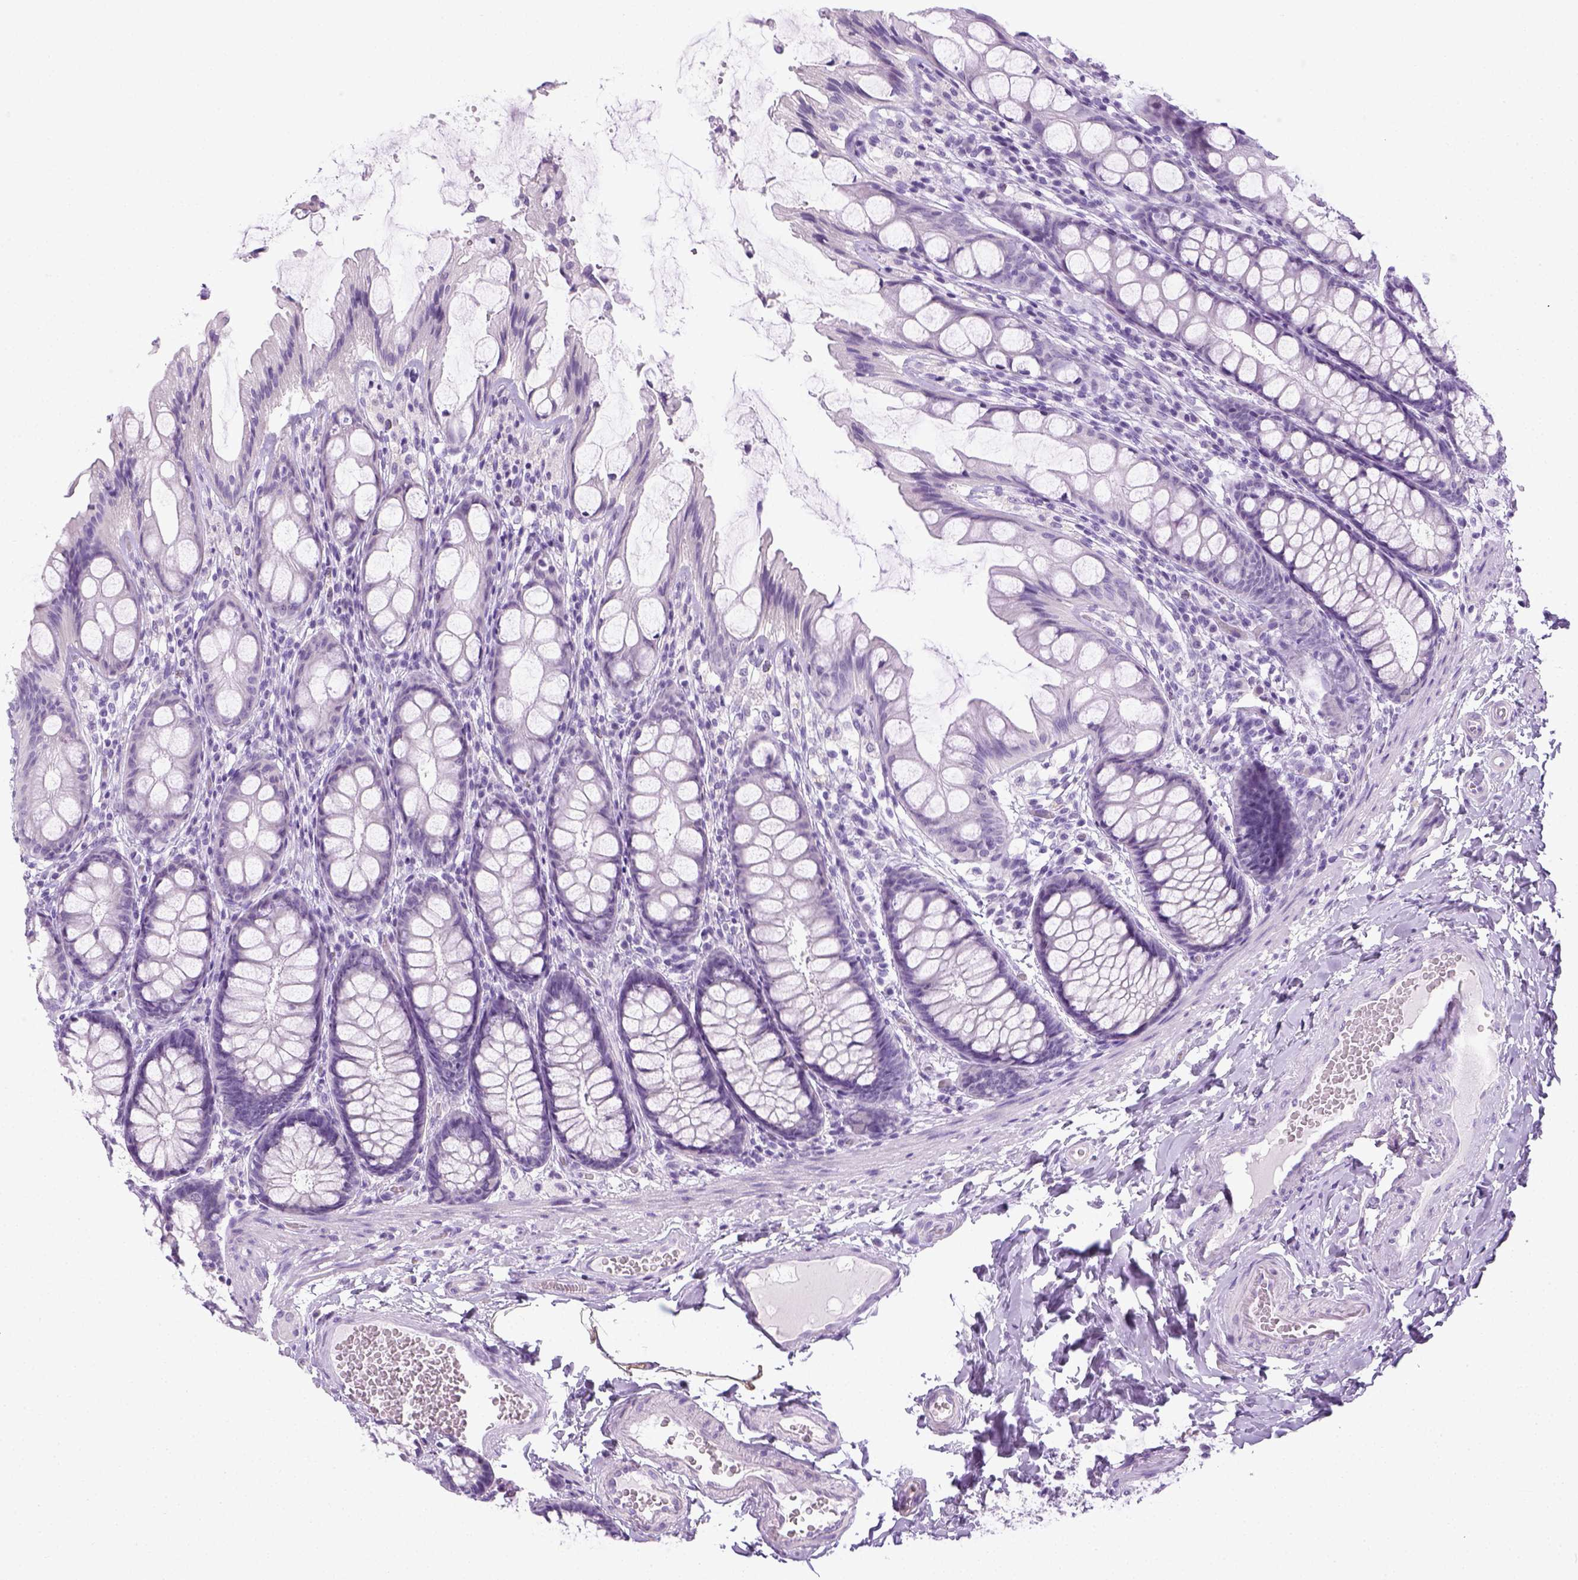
{"staining": {"intensity": "negative", "quantity": "none", "location": "none"}, "tissue": "colon", "cell_type": "Endothelial cells", "image_type": "normal", "snomed": [{"axis": "morphology", "description": "Normal tissue, NOS"}, {"axis": "topography", "description": "Colon"}], "caption": "Human colon stained for a protein using immunohistochemistry demonstrates no staining in endothelial cells.", "gene": "LGSN", "patient": {"sex": "male", "age": 47}}